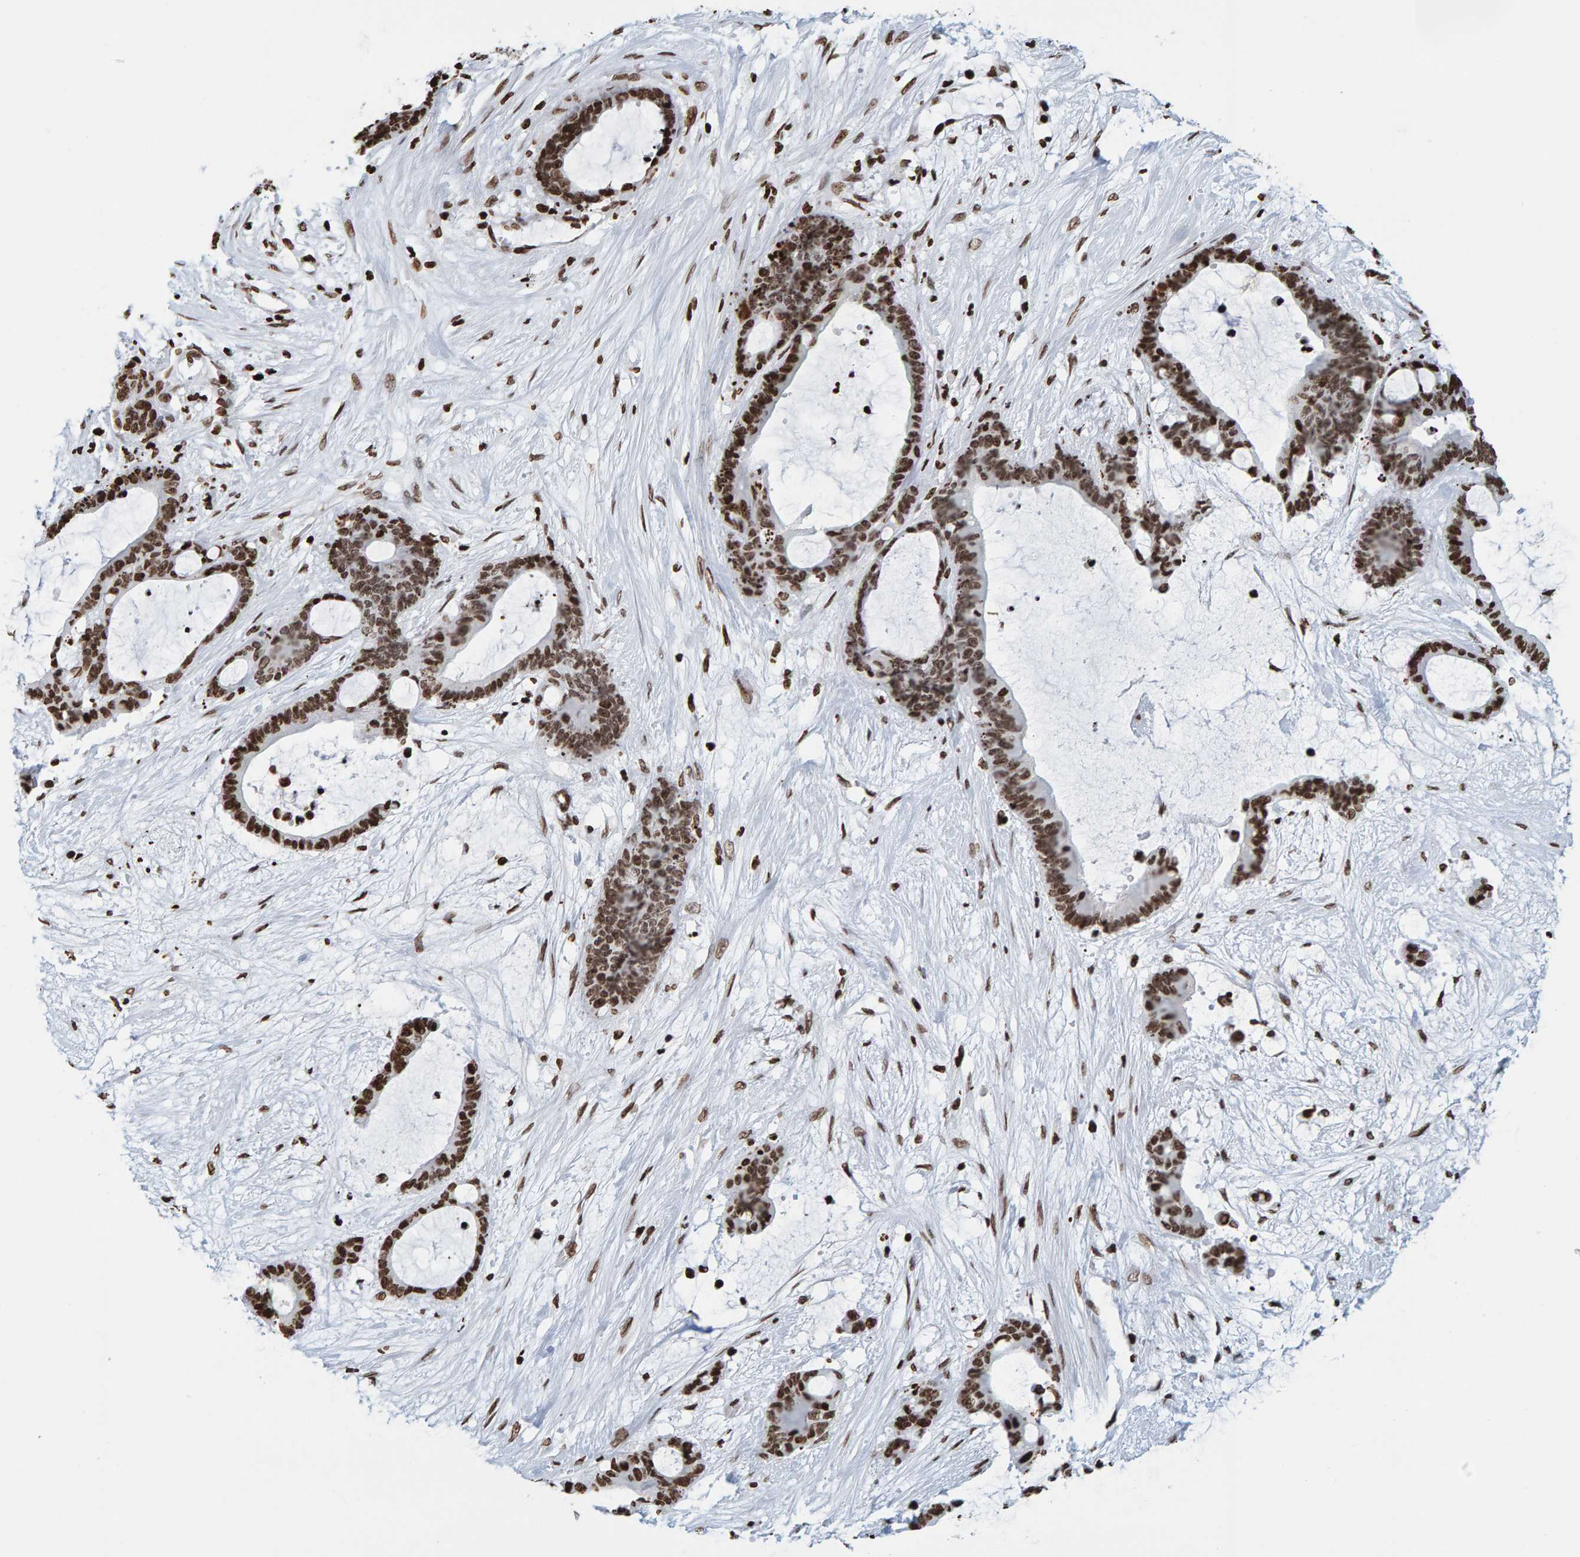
{"staining": {"intensity": "strong", "quantity": ">75%", "location": "nuclear"}, "tissue": "liver cancer", "cell_type": "Tumor cells", "image_type": "cancer", "snomed": [{"axis": "morphology", "description": "Cholangiocarcinoma"}, {"axis": "topography", "description": "Liver"}], "caption": "Immunohistochemistry (DAB) staining of liver cancer (cholangiocarcinoma) shows strong nuclear protein expression in about >75% of tumor cells. (DAB (3,3'-diaminobenzidine) IHC with brightfield microscopy, high magnification).", "gene": "BRF2", "patient": {"sex": "female", "age": 73}}